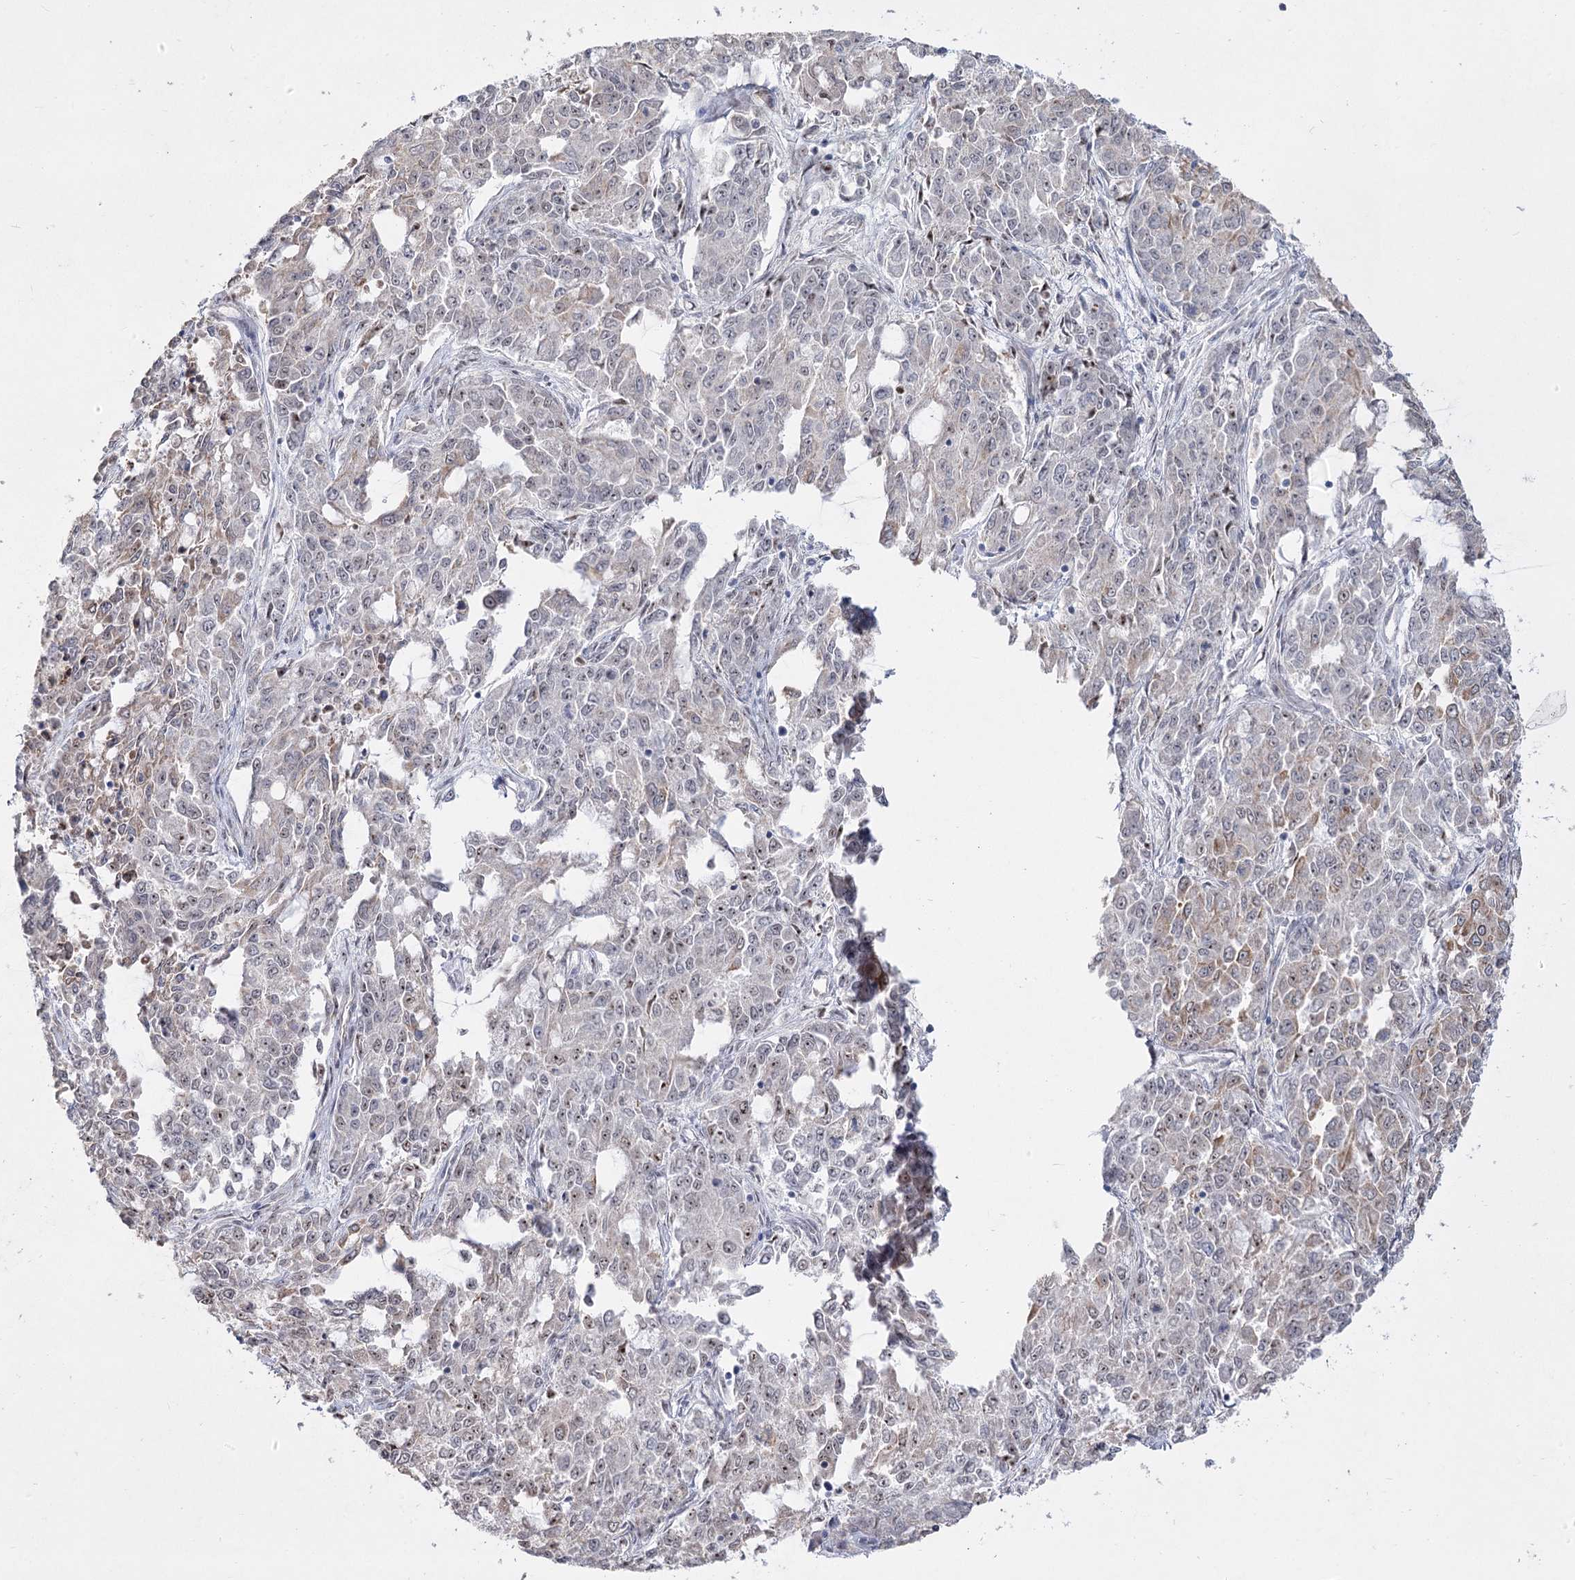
{"staining": {"intensity": "weak", "quantity": "<25%", "location": "cytoplasmic/membranous,nuclear"}, "tissue": "endometrial cancer", "cell_type": "Tumor cells", "image_type": "cancer", "snomed": [{"axis": "morphology", "description": "Adenocarcinoma, NOS"}, {"axis": "topography", "description": "Endometrium"}], "caption": "DAB immunohistochemical staining of human endometrial cancer reveals no significant positivity in tumor cells. (DAB immunohistochemistry (IHC) visualized using brightfield microscopy, high magnification).", "gene": "DDX50", "patient": {"sex": "female", "age": 50}}